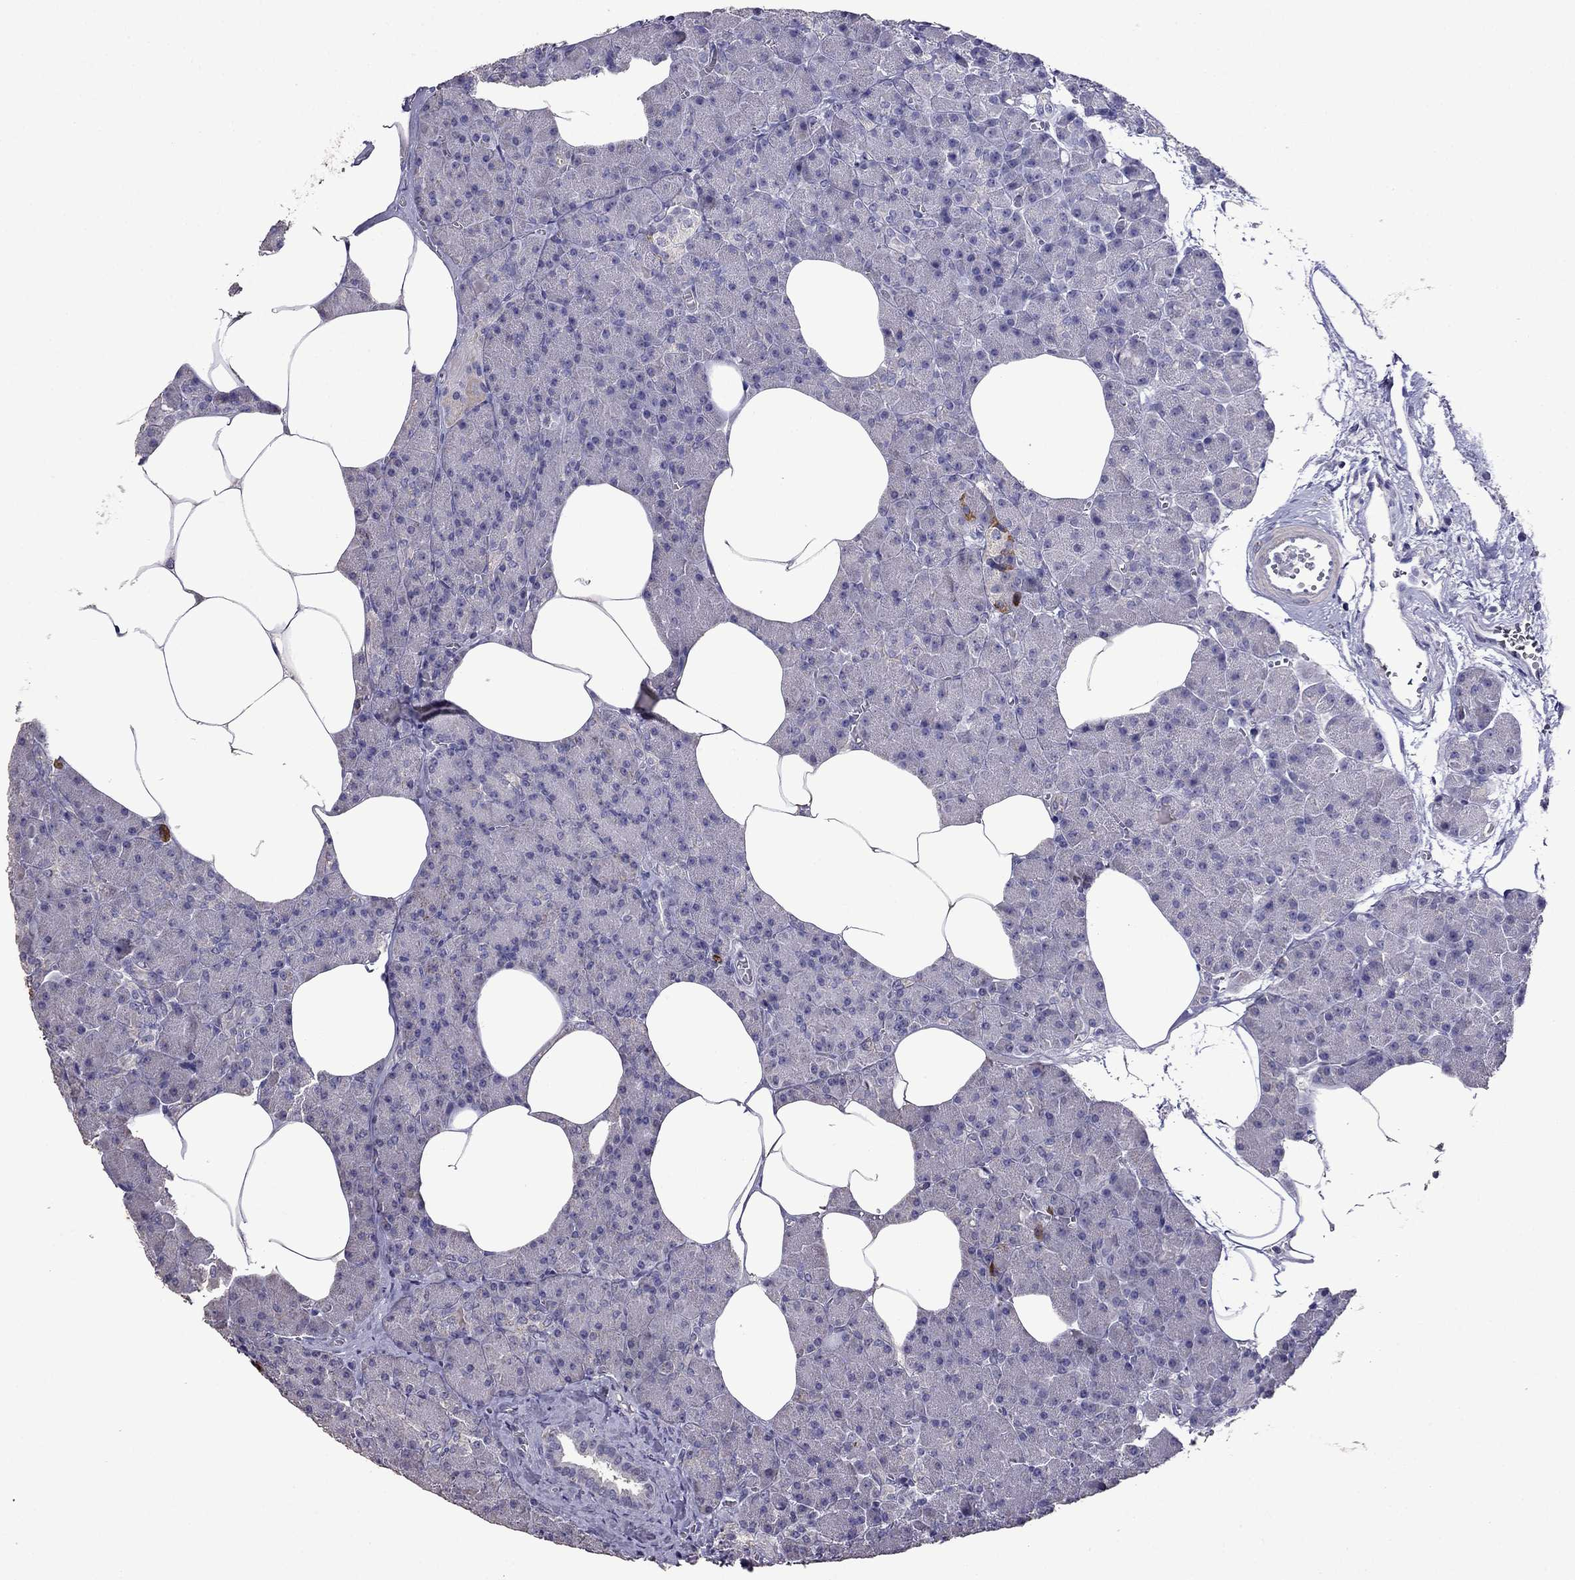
{"staining": {"intensity": "negative", "quantity": "none", "location": "none"}, "tissue": "pancreas", "cell_type": "Exocrine glandular cells", "image_type": "normal", "snomed": [{"axis": "morphology", "description": "Normal tissue, NOS"}, {"axis": "topography", "description": "Pancreas"}], "caption": "Pancreas stained for a protein using immunohistochemistry (IHC) demonstrates no expression exocrine glandular cells.", "gene": "AK5", "patient": {"sex": "female", "age": 45}}